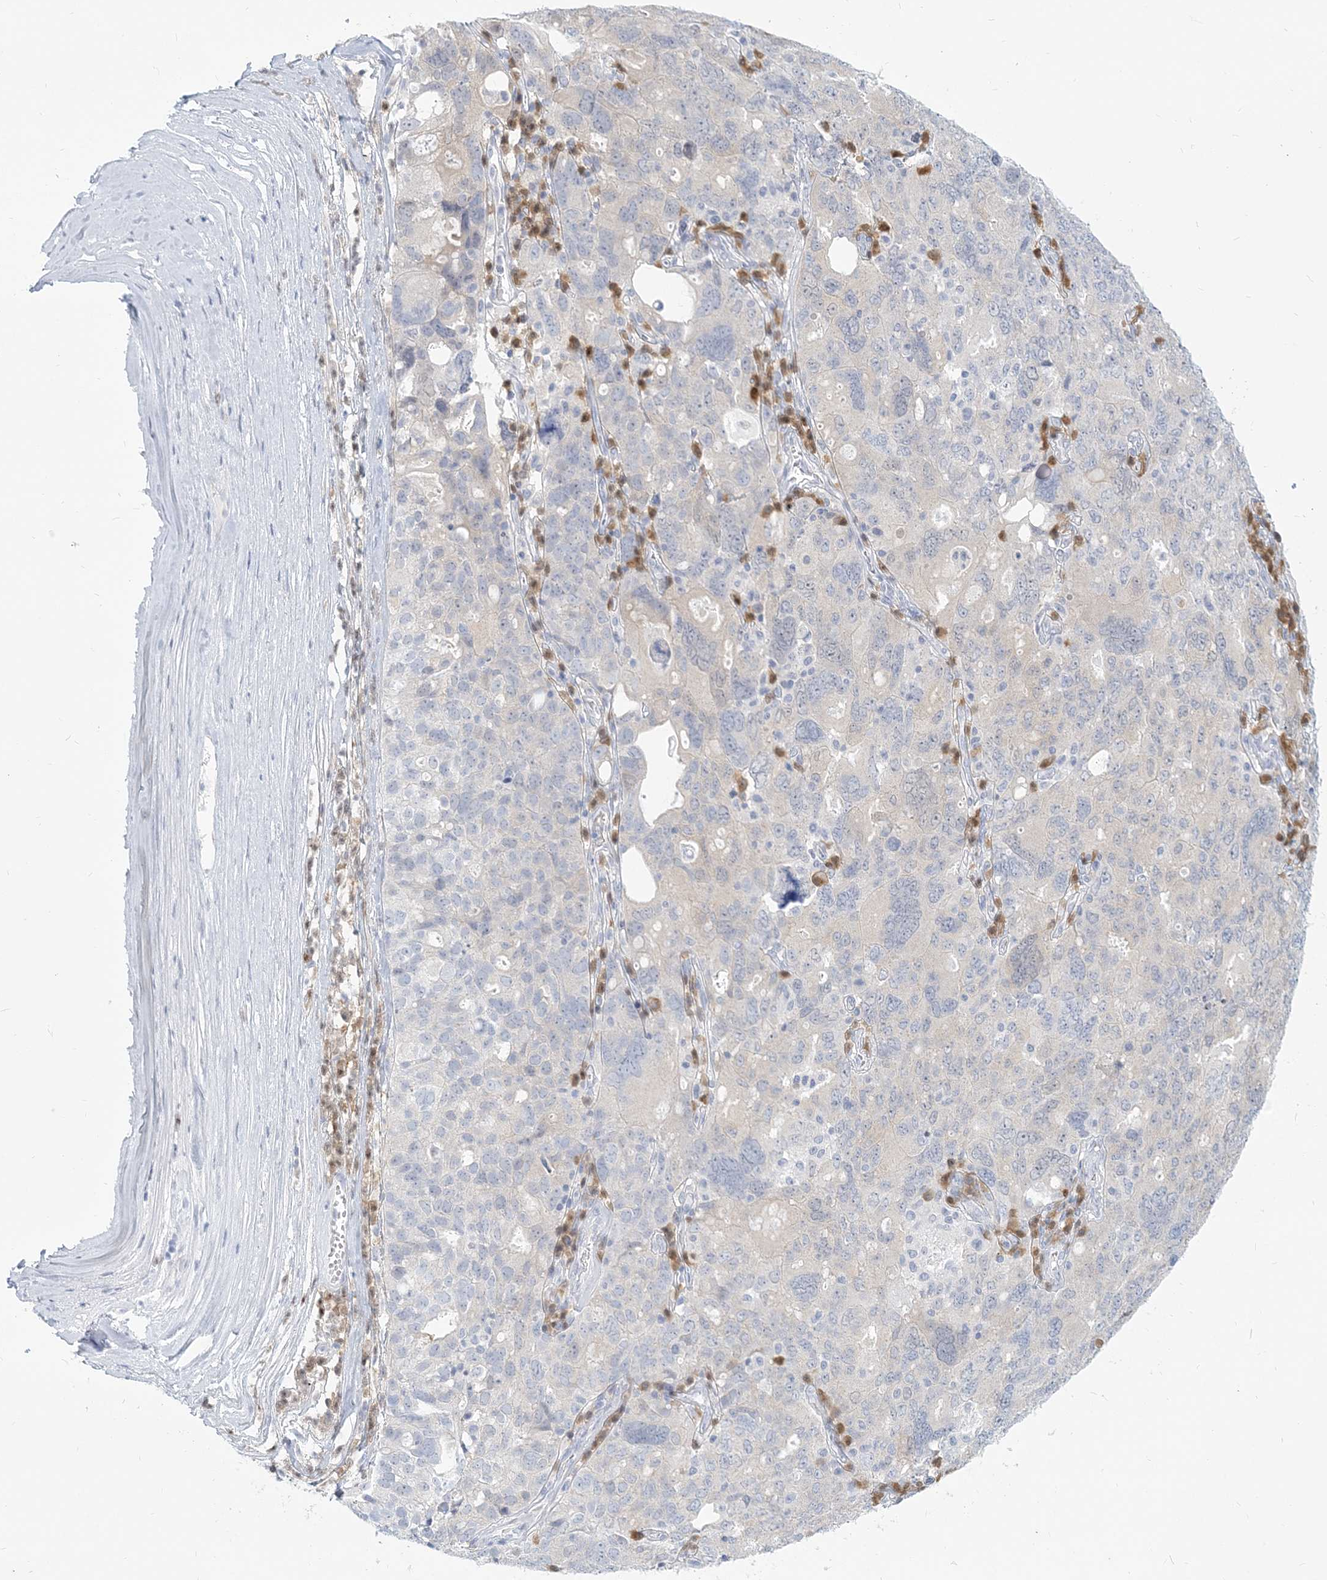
{"staining": {"intensity": "negative", "quantity": "none", "location": "none"}, "tissue": "ovarian cancer", "cell_type": "Tumor cells", "image_type": "cancer", "snomed": [{"axis": "morphology", "description": "Carcinoma, endometroid"}, {"axis": "topography", "description": "Ovary"}], "caption": "Immunohistochemistry (IHC) photomicrograph of neoplastic tissue: ovarian endometroid carcinoma stained with DAB shows no significant protein expression in tumor cells.", "gene": "GMPPA", "patient": {"sex": "female", "age": 62}}